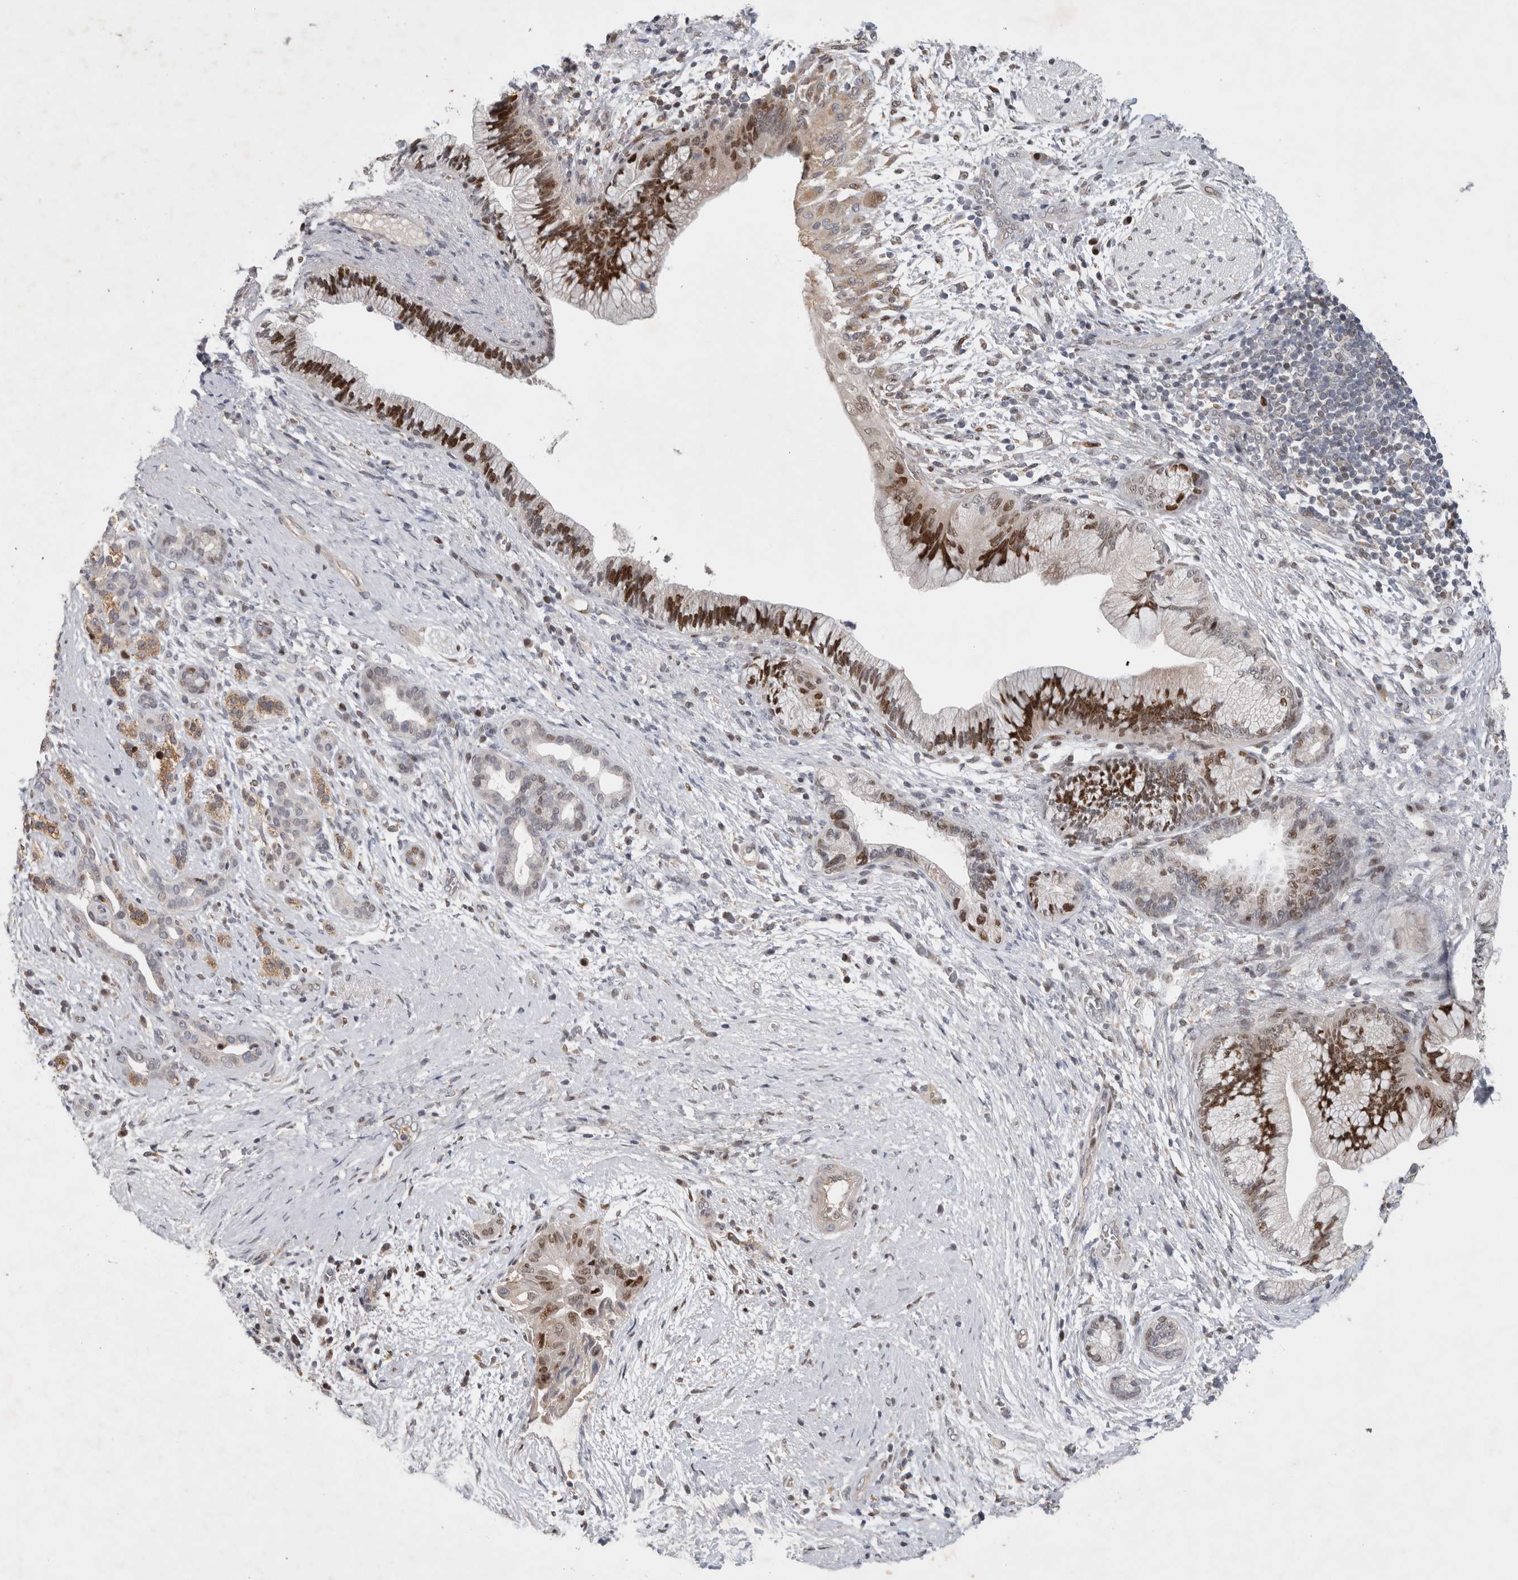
{"staining": {"intensity": "moderate", "quantity": "25%-75%", "location": "nuclear"}, "tissue": "pancreatic cancer", "cell_type": "Tumor cells", "image_type": "cancer", "snomed": [{"axis": "morphology", "description": "Adenocarcinoma, NOS"}, {"axis": "topography", "description": "Pancreas"}], "caption": "A histopathology image showing moderate nuclear expression in about 25%-75% of tumor cells in pancreatic cancer, as visualized by brown immunohistochemical staining.", "gene": "C8orf58", "patient": {"sex": "male", "age": 59}}